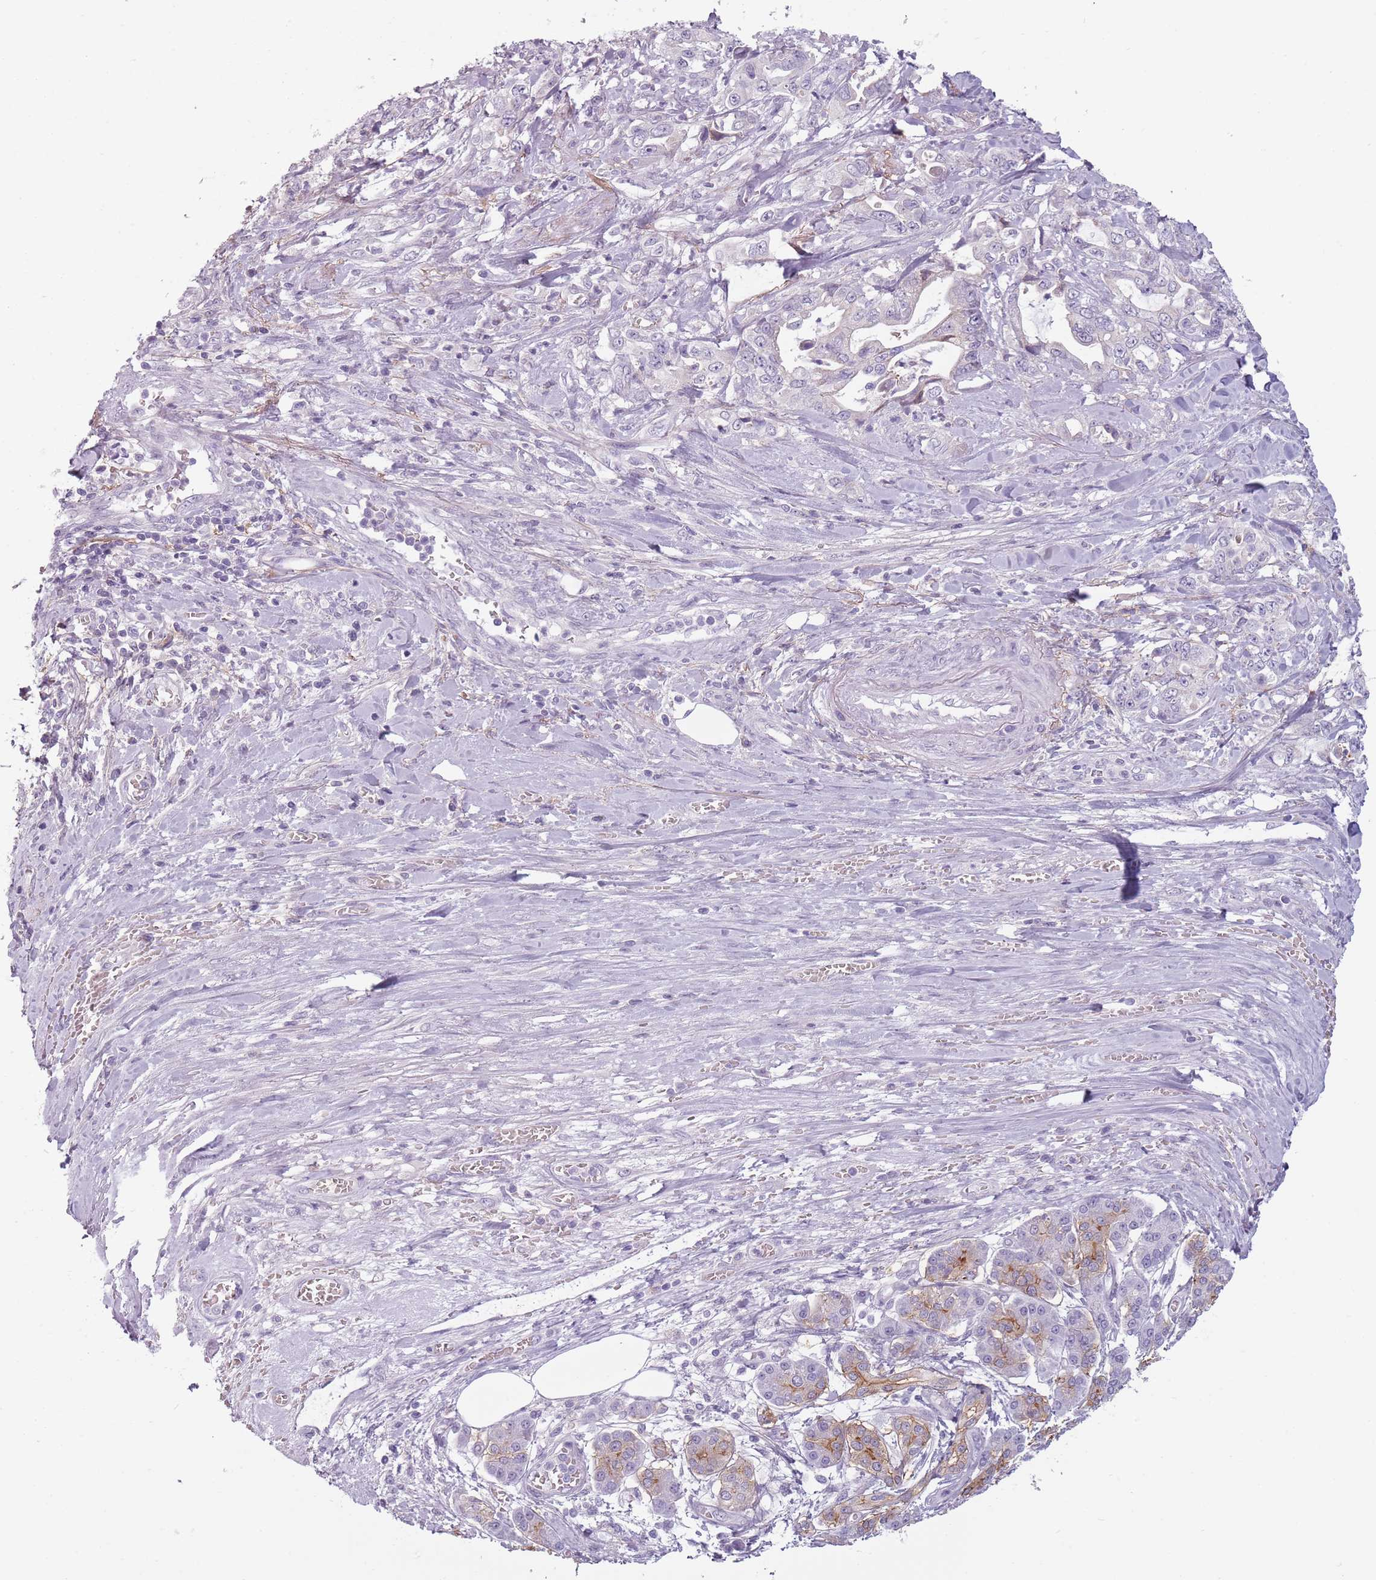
{"staining": {"intensity": "negative", "quantity": "none", "location": "none"}, "tissue": "pancreatic cancer", "cell_type": "Tumor cells", "image_type": "cancer", "snomed": [{"axis": "morphology", "description": "Adenocarcinoma, NOS"}, {"axis": "topography", "description": "Pancreas"}], "caption": "Tumor cells are negative for brown protein staining in pancreatic adenocarcinoma.", "gene": "MEGF8", "patient": {"sex": "female", "age": 61}}